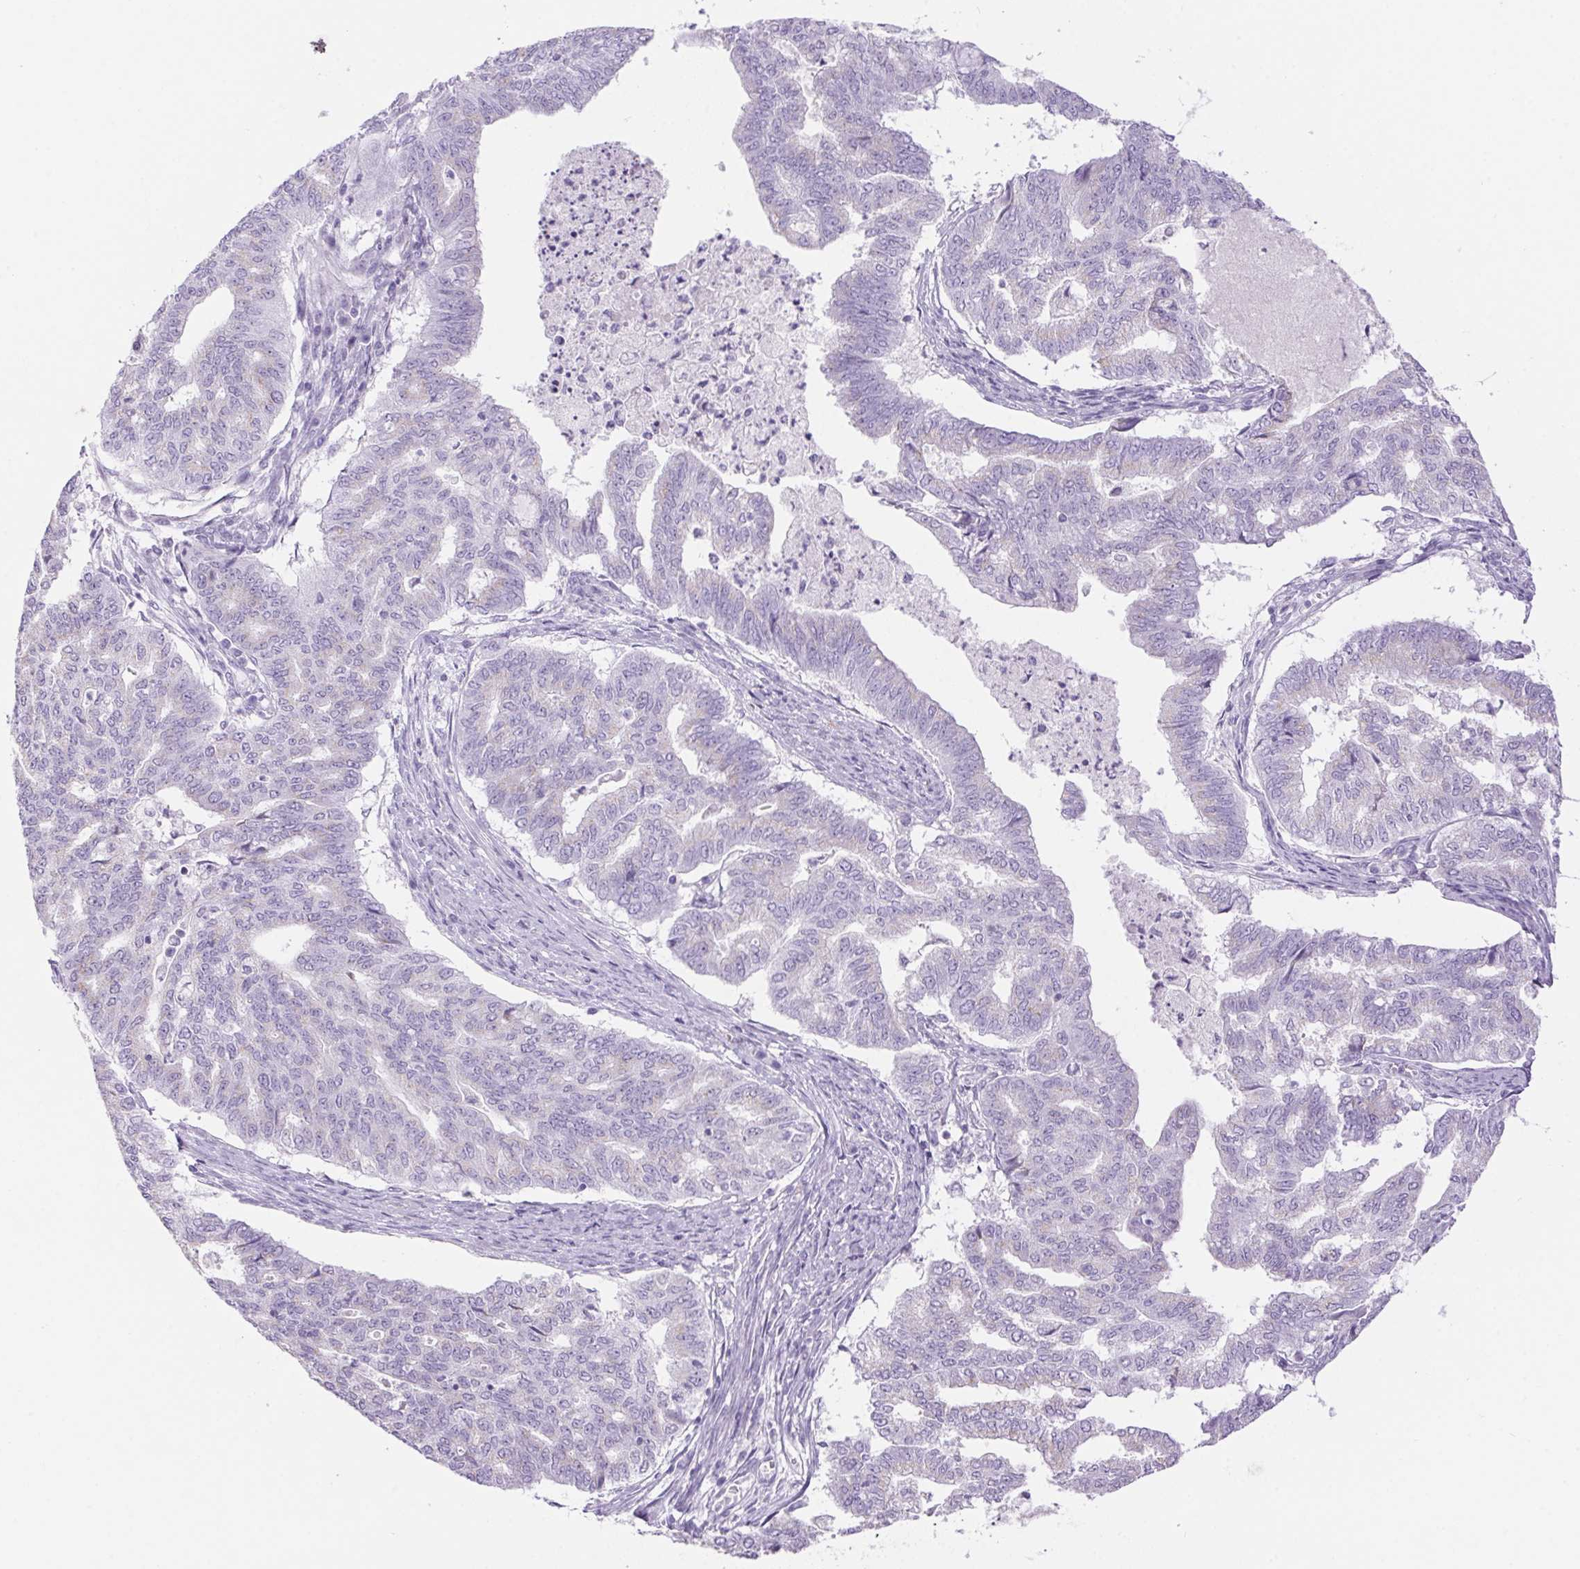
{"staining": {"intensity": "negative", "quantity": "none", "location": "none"}, "tissue": "endometrial cancer", "cell_type": "Tumor cells", "image_type": "cancer", "snomed": [{"axis": "morphology", "description": "Adenocarcinoma, NOS"}, {"axis": "topography", "description": "Endometrium"}], "caption": "Immunohistochemistry (IHC) of endometrial adenocarcinoma reveals no positivity in tumor cells.", "gene": "ERP27", "patient": {"sex": "female", "age": 79}}